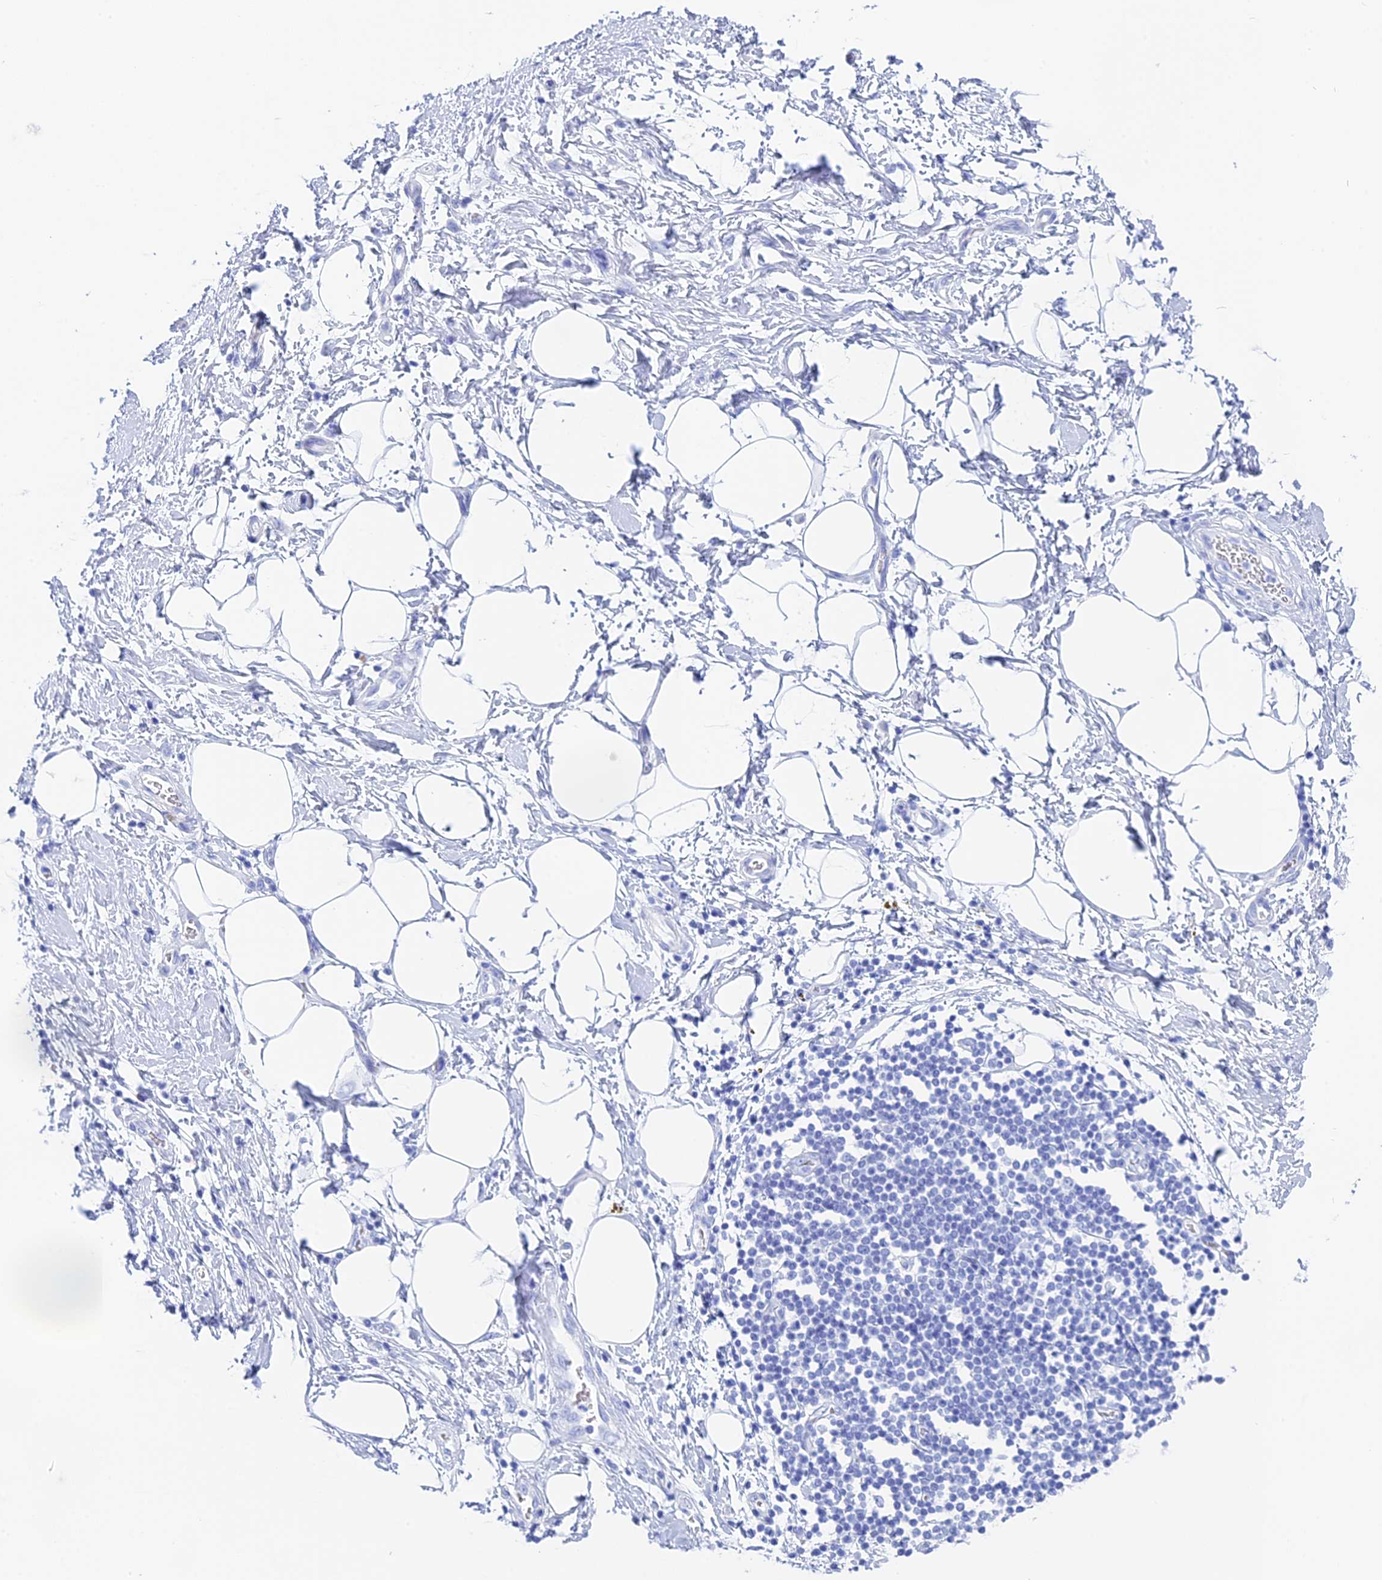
{"staining": {"intensity": "negative", "quantity": "none", "location": "none"}, "tissue": "adipose tissue", "cell_type": "Adipocytes", "image_type": "normal", "snomed": [{"axis": "morphology", "description": "Normal tissue, NOS"}, {"axis": "morphology", "description": "Adenocarcinoma, NOS"}, {"axis": "topography", "description": "Pancreas"}, {"axis": "topography", "description": "Peripheral nerve tissue"}], "caption": "IHC photomicrograph of unremarkable human adipose tissue stained for a protein (brown), which displays no positivity in adipocytes.", "gene": "TEX101", "patient": {"sex": "male", "age": 59}}